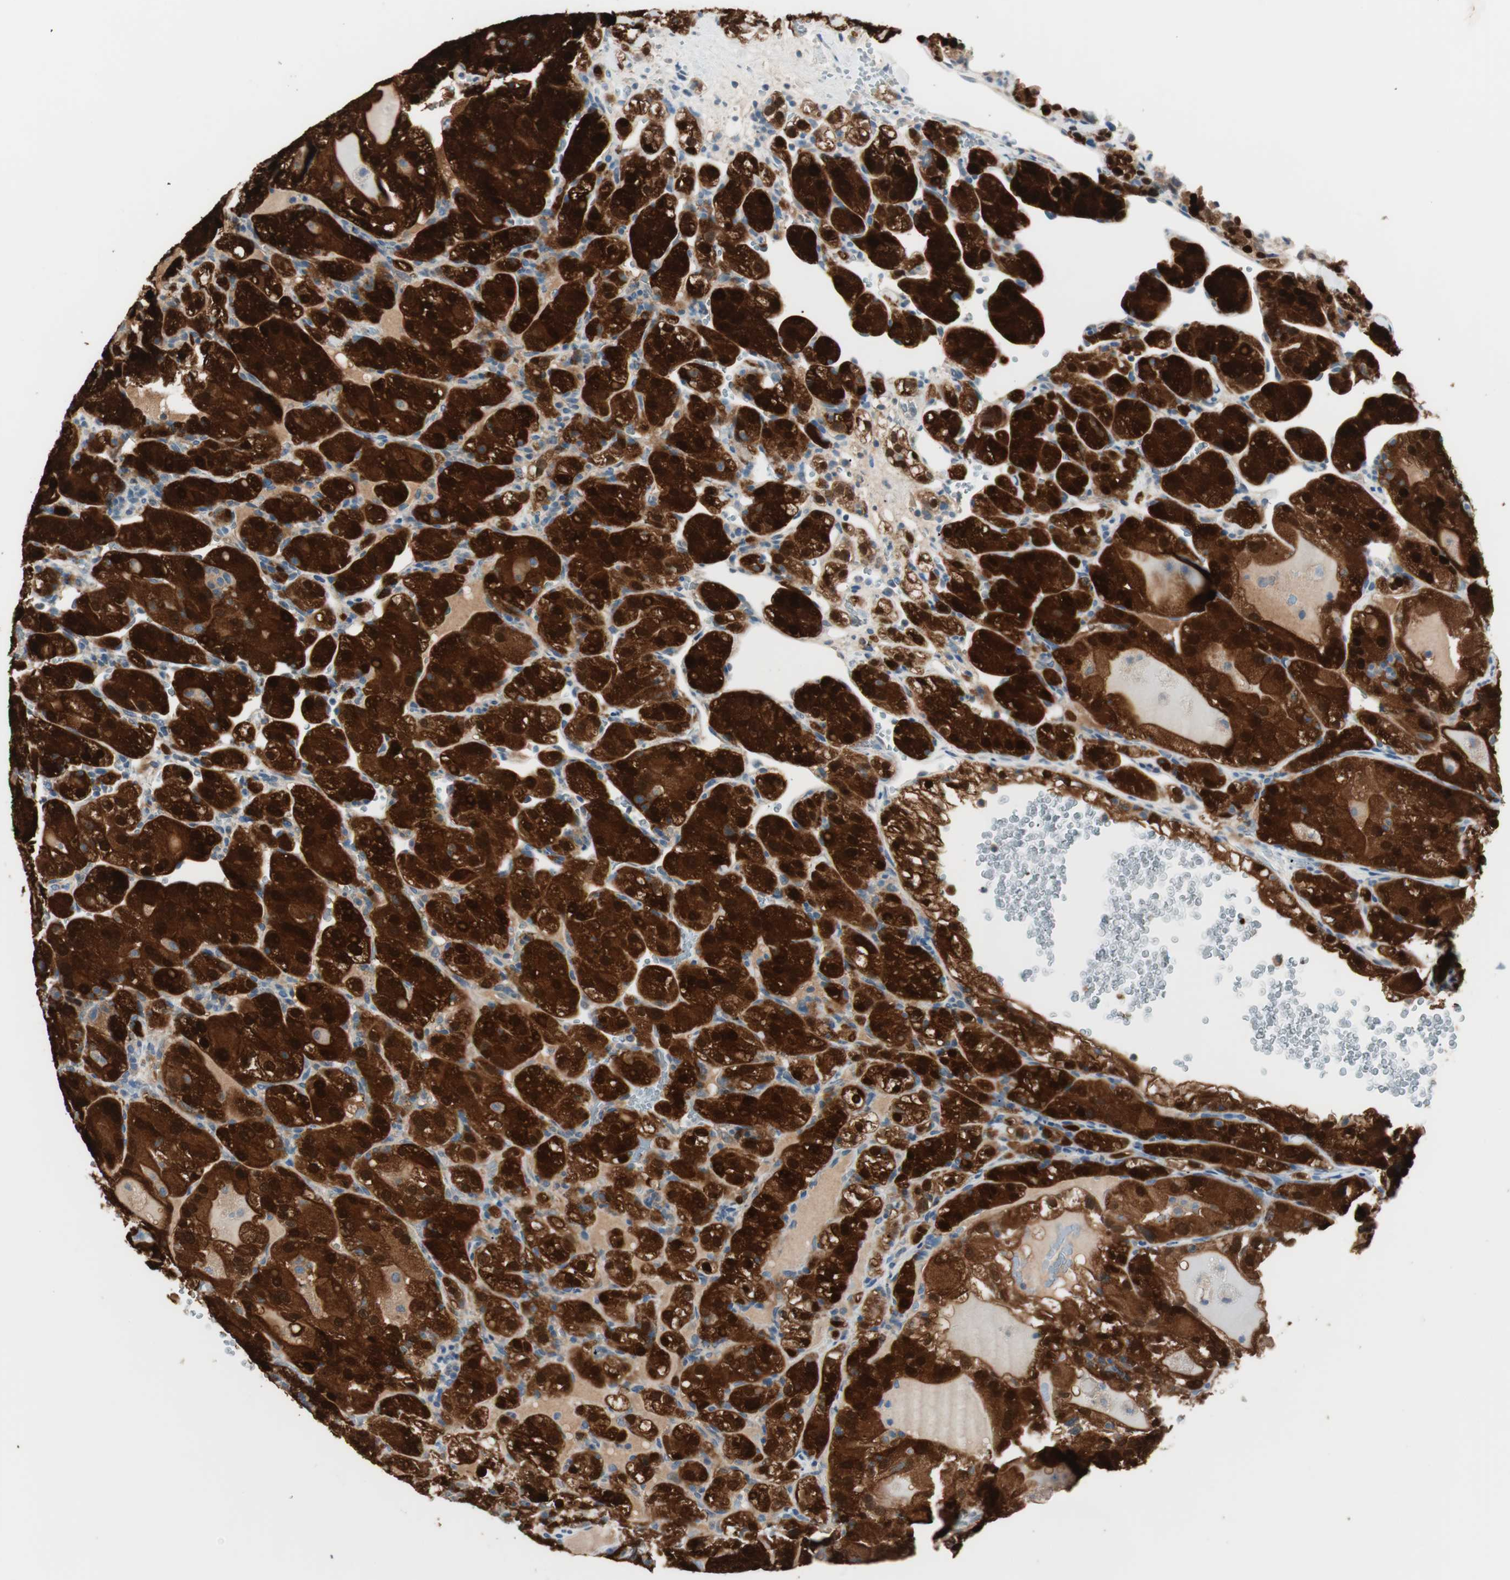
{"staining": {"intensity": "strong", "quantity": ">75%", "location": "cytoplasmic/membranous,nuclear"}, "tissue": "renal cancer", "cell_type": "Tumor cells", "image_type": "cancer", "snomed": [{"axis": "morphology", "description": "Normal tissue, NOS"}, {"axis": "morphology", "description": "Adenocarcinoma, NOS"}, {"axis": "topography", "description": "Kidney"}], "caption": "Immunohistochemistry histopathology image of neoplastic tissue: adenocarcinoma (renal) stained using immunohistochemistry (IHC) exhibits high levels of strong protein expression localized specifically in the cytoplasmic/membranous and nuclear of tumor cells, appearing as a cytoplasmic/membranous and nuclear brown color.", "gene": "KHK", "patient": {"sex": "male", "age": 61}}